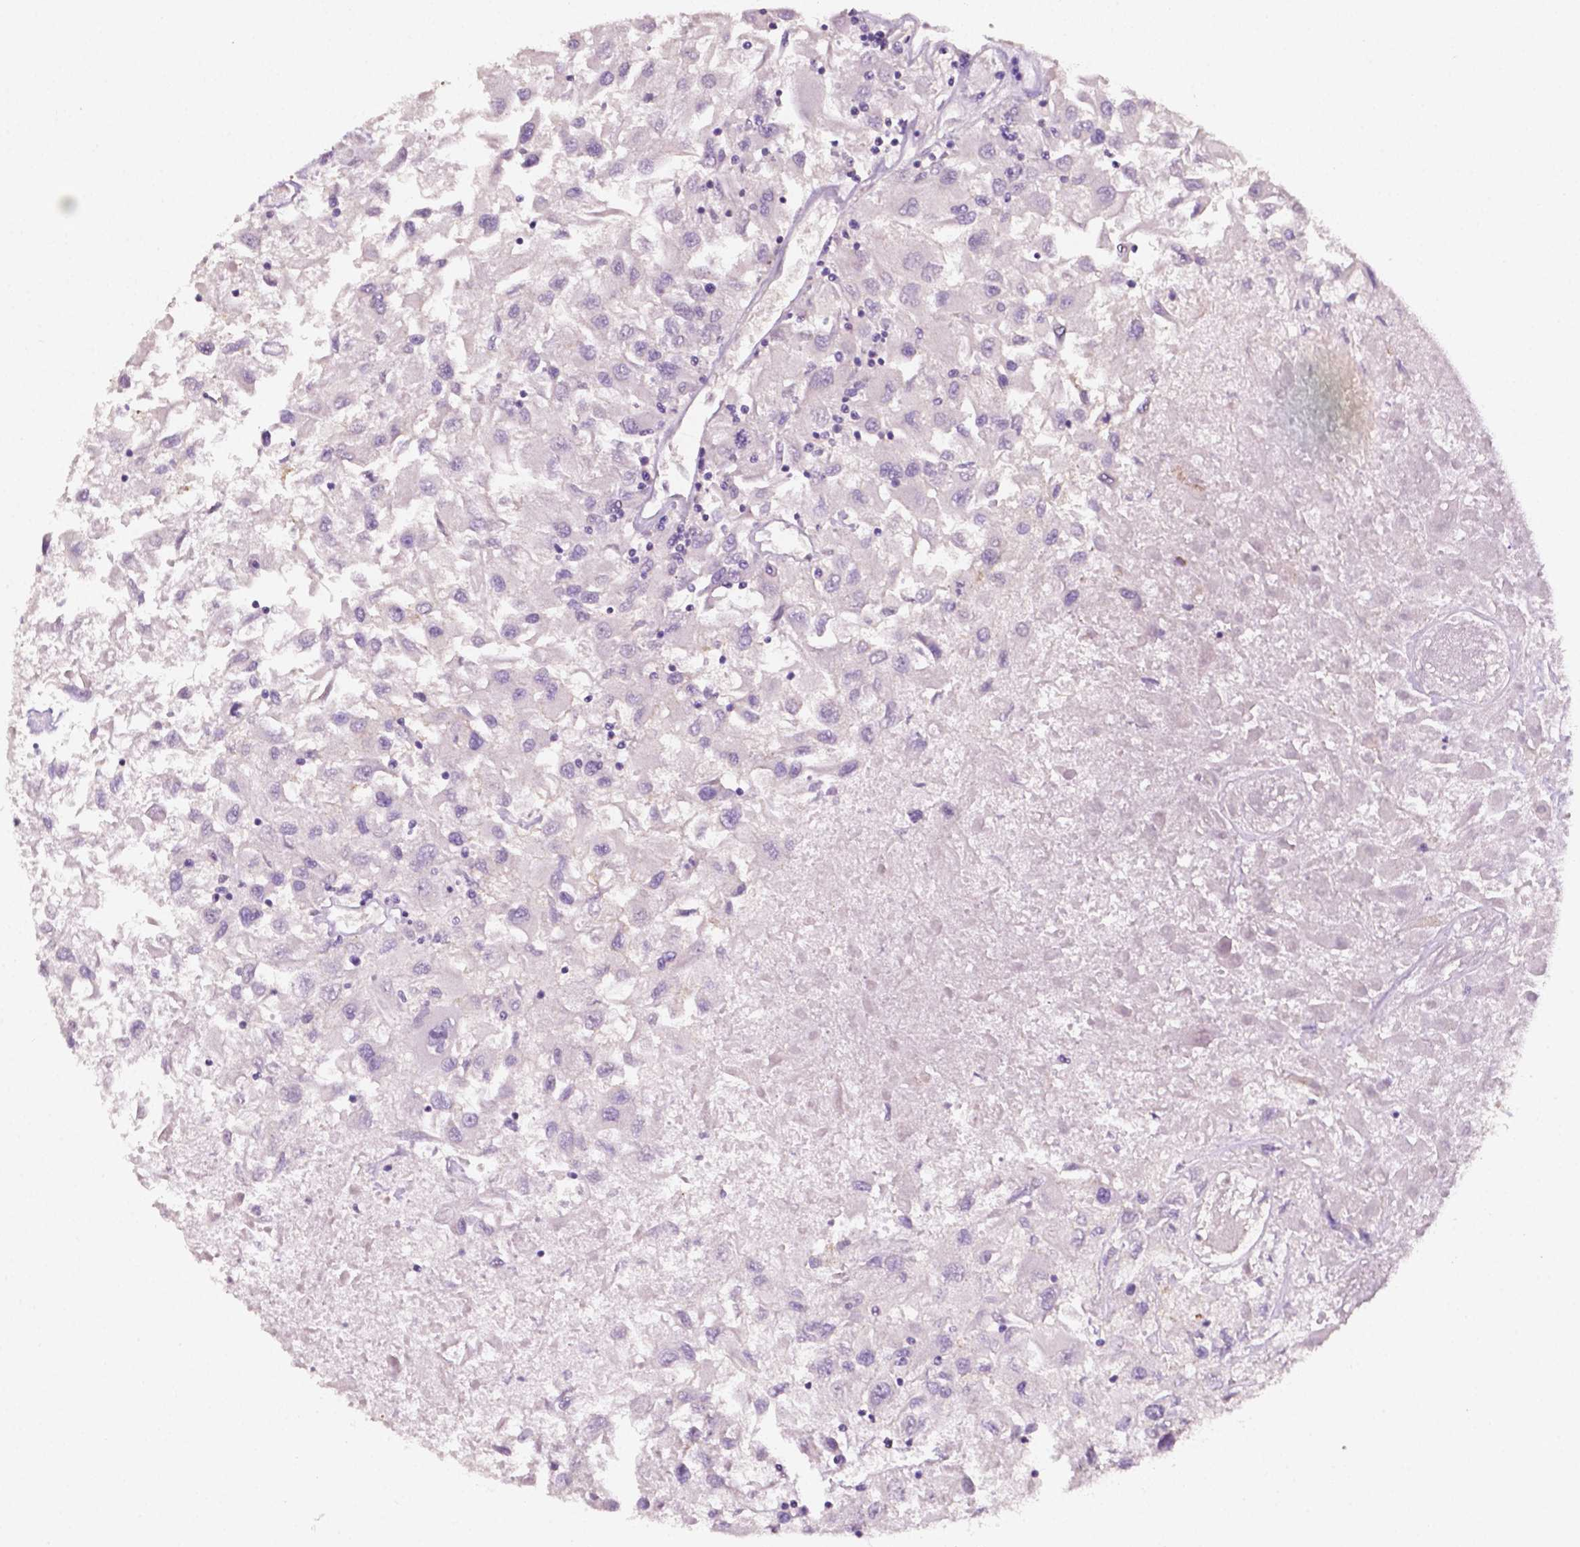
{"staining": {"intensity": "negative", "quantity": "none", "location": "none"}, "tissue": "renal cancer", "cell_type": "Tumor cells", "image_type": "cancer", "snomed": [{"axis": "morphology", "description": "Adenocarcinoma, NOS"}, {"axis": "topography", "description": "Kidney"}], "caption": "High power microscopy image of an immunohistochemistry micrograph of renal adenocarcinoma, revealing no significant expression in tumor cells.", "gene": "EGFR", "patient": {"sex": "female", "age": 76}}